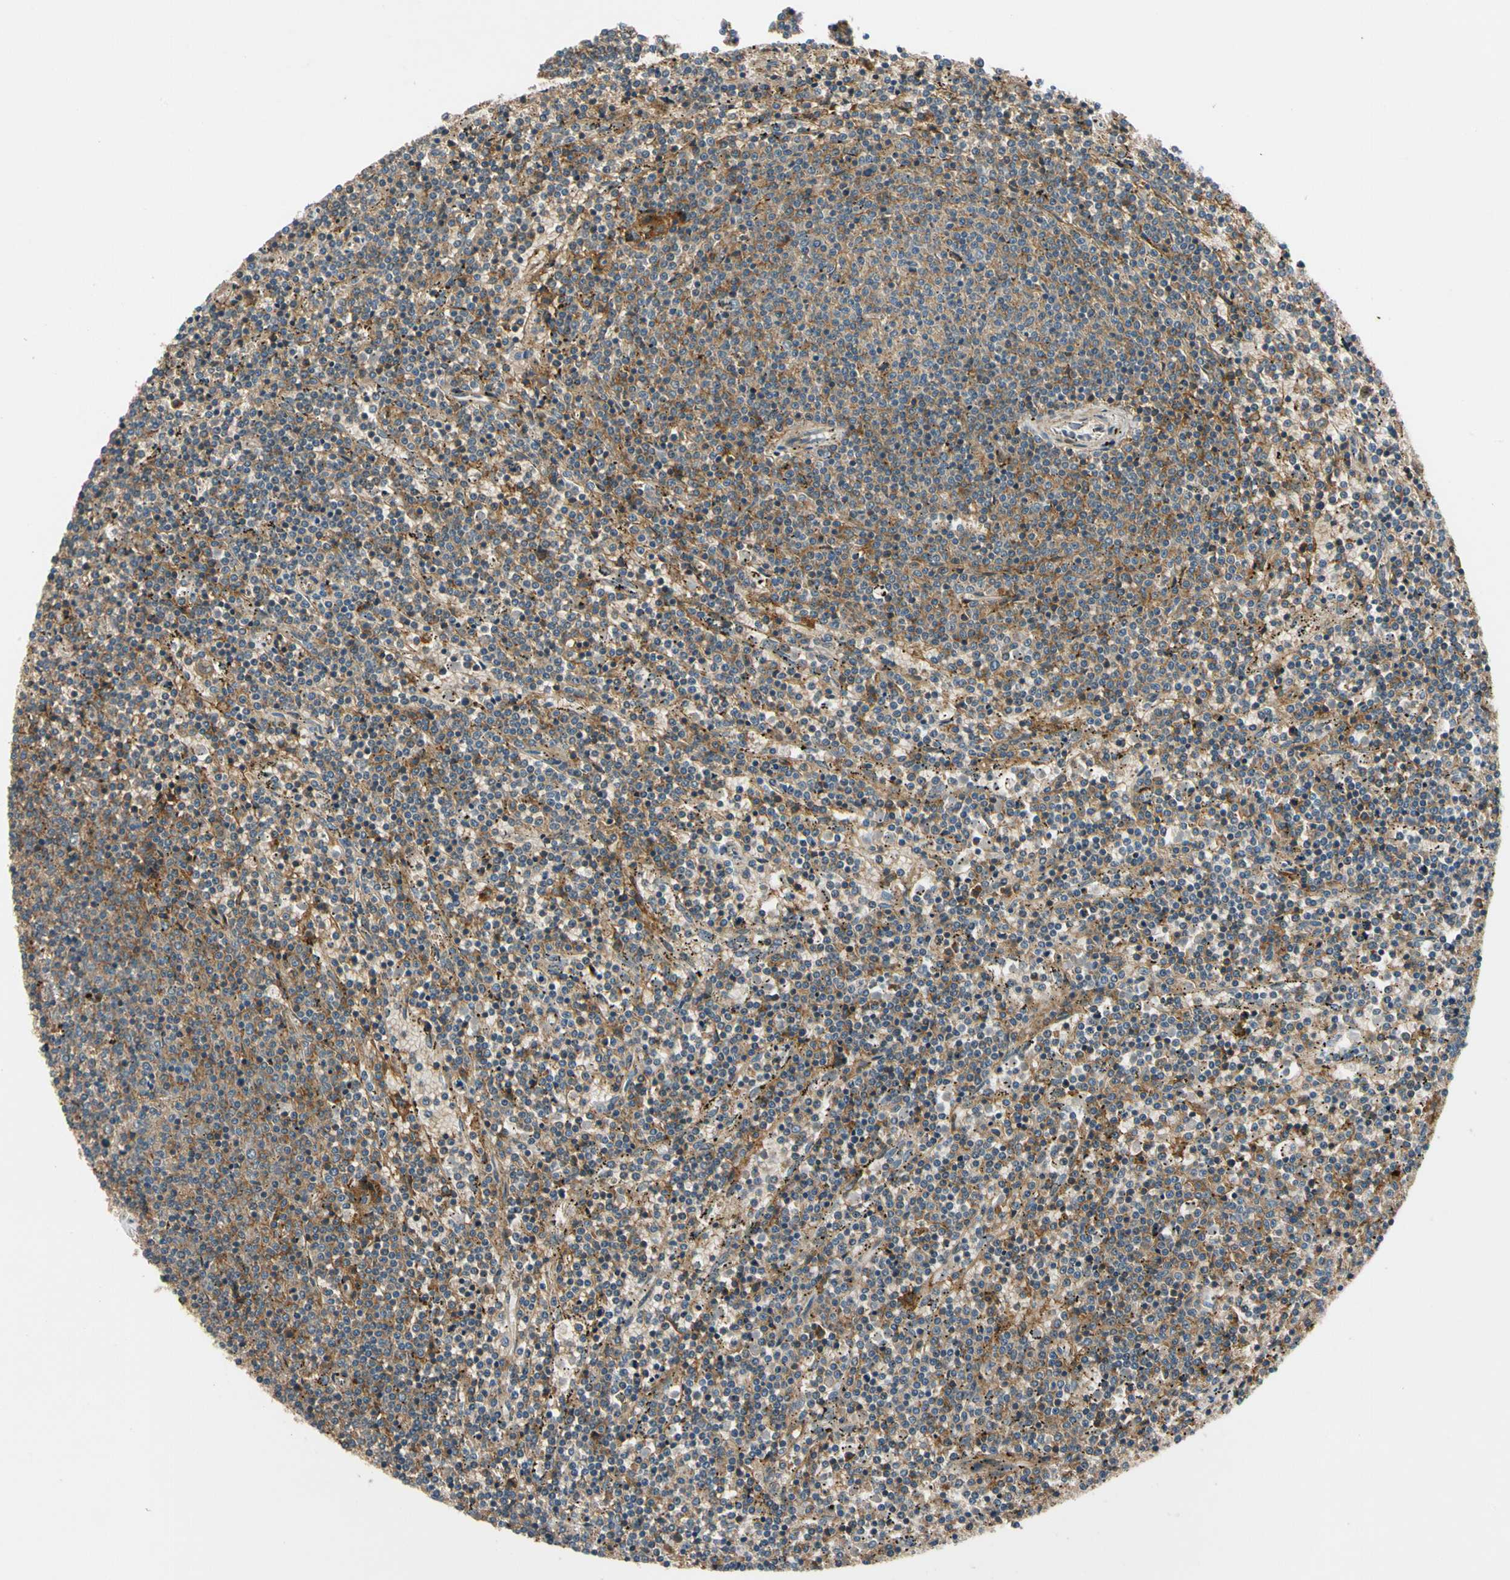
{"staining": {"intensity": "moderate", "quantity": "25%-75%", "location": "cytoplasmic/membranous"}, "tissue": "lymphoma", "cell_type": "Tumor cells", "image_type": "cancer", "snomed": [{"axis": "morphology", "description": "Malignant lymphoma, non-Hodgkin's type, Low grade"}, {"axis": "topography", "description": "Spleen"}], "caption": "Moderate cytoplasmic/membranous protein staining is present in about 25%-75% of tumor cells in lymphoma.", "gene": "MST1R", "patient": {"sex": "female", "age": 50}}